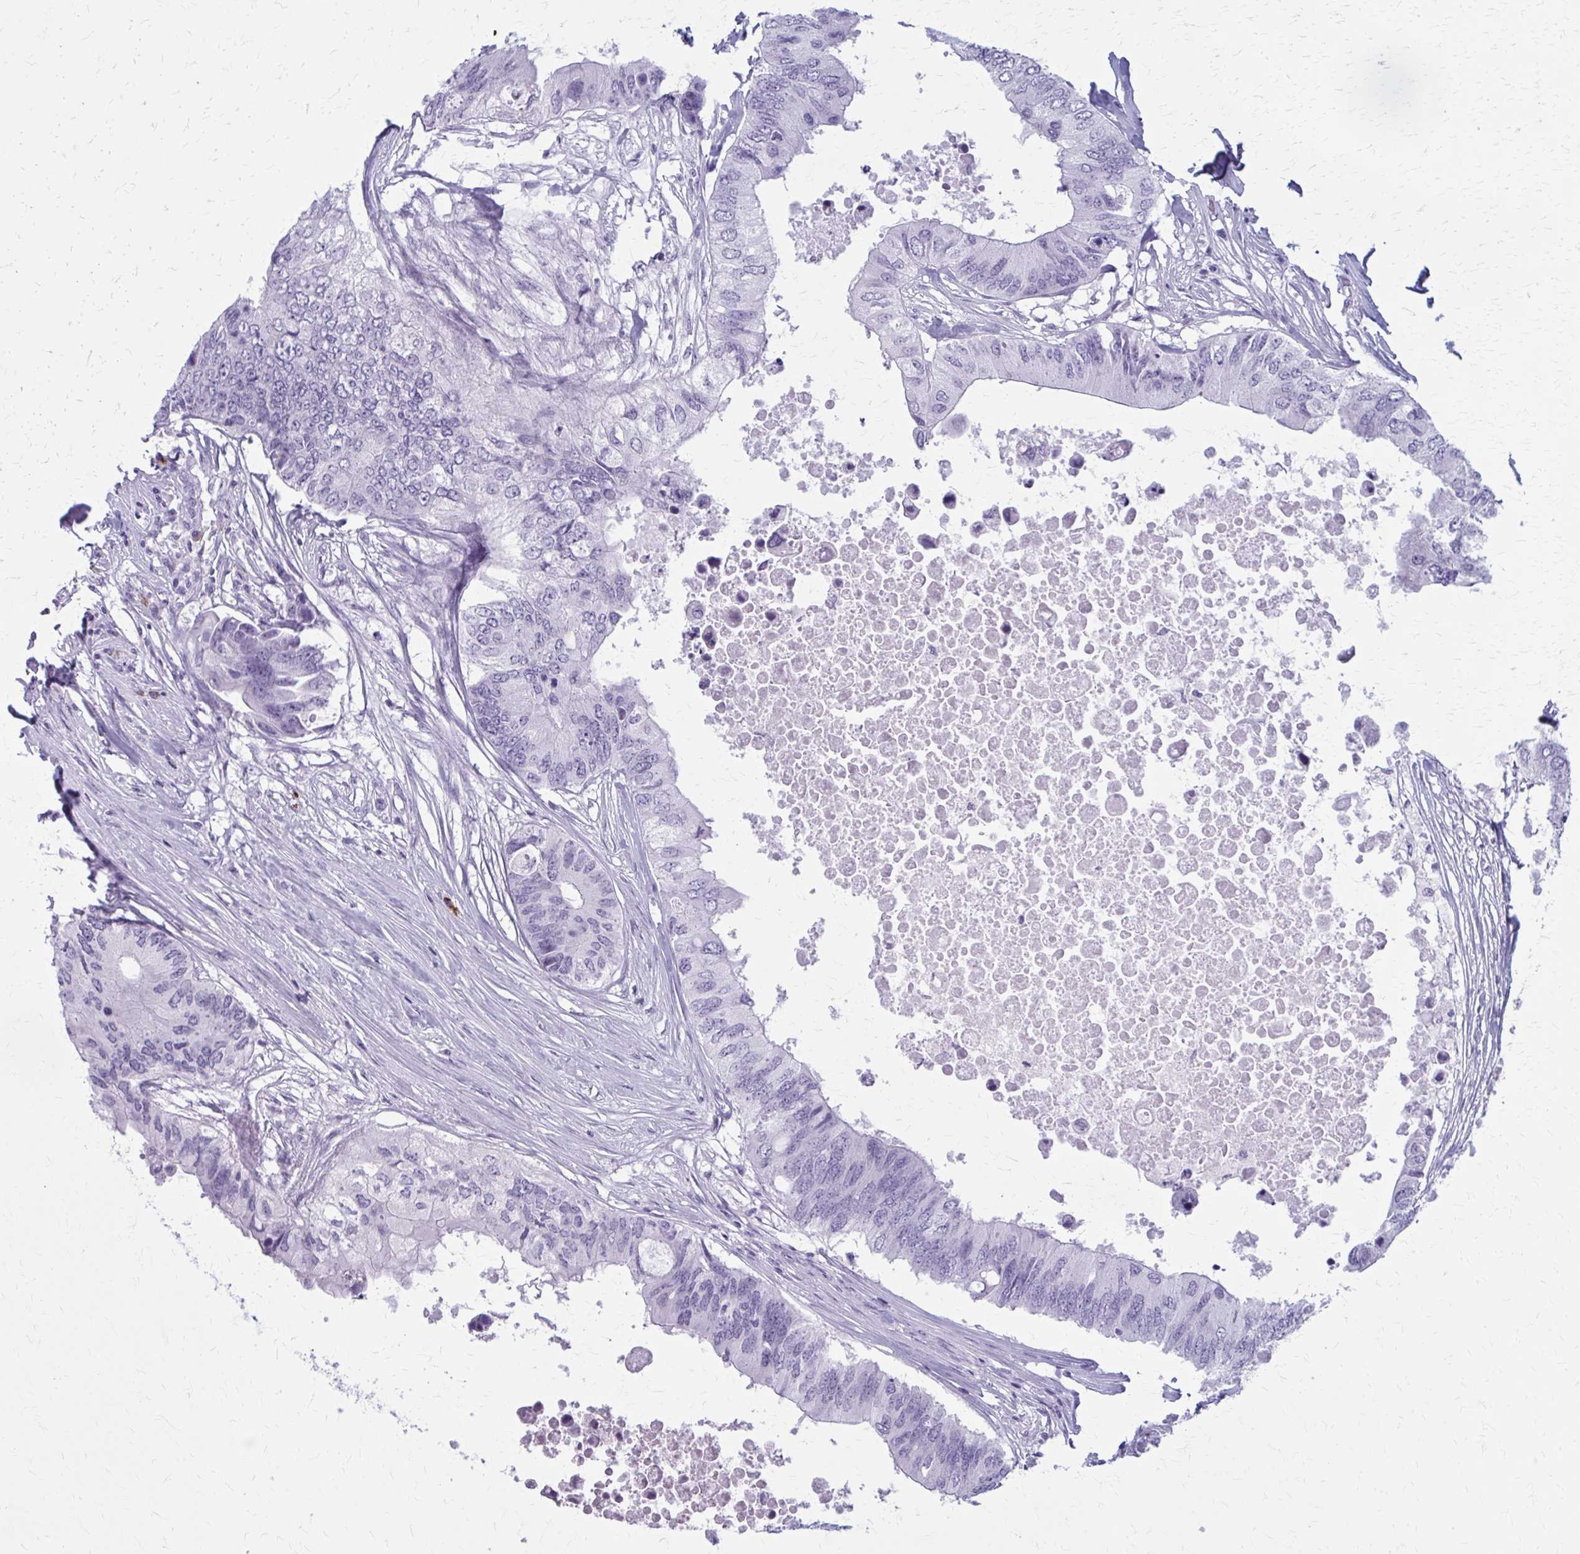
{"staining": {"intensity": "negative", "quantity": "none", "location": "none"}, "tissue": "colorectal cancer", "cell_type": "Tumor cells", "image_type": "cancer", "snomed": [{"axis": "morphology", "description": "Adenocarcinoma, NOS"}, {"axis": "topography", "description": "Colon"}], "caption": "Adenocarcinoma (colorectal) stained for a protein using immunohistochemistry (IHC) reveals no staining tumor cells.", "gene": "ZDHHC7", "patient": {"sex": "male", "age": 71}}